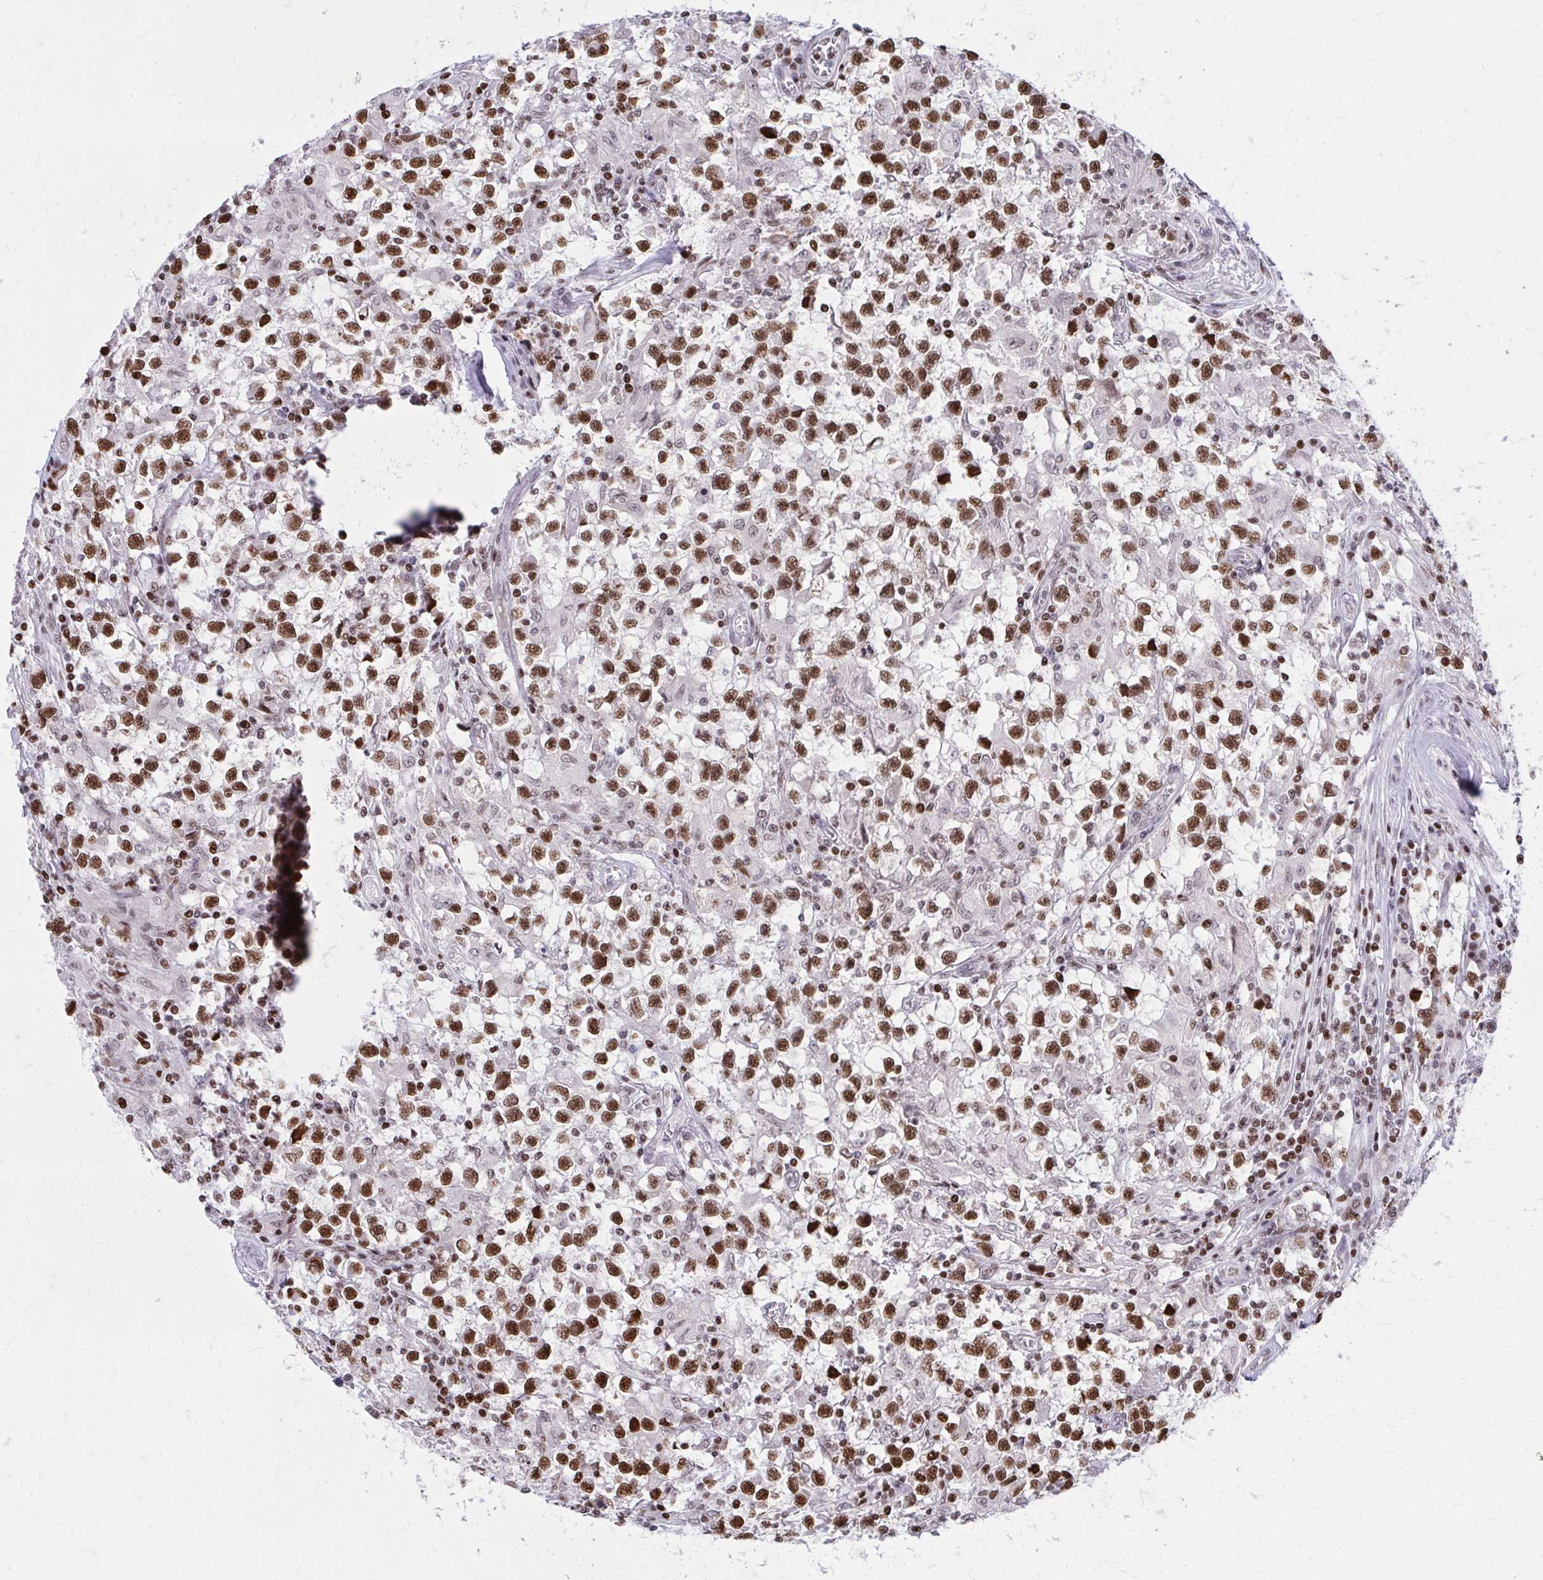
{"staining": {"intensity": "strong", "quantity": ">75%", "location": "nuclear"}, "tissue": "testis cancer", "cell_type": "Tumor cells", "image_type": "cancer", "snomed": [{"axis": "morphology", "description": "Seminoma, NOS"}, {"axis": "topography", "description": "Testis"}], "caption": "The histopathology image exhibits a brown stain indicating the presence of a protein in the nuclear of tumor cells in testis cancer (seminoma). The staining was performed using DAB, with brown indicating positive protein expression. Nuclei are stained blue with hematoxylin.", "gene": "C14orf39", "patient": {"sex": "male", "age": 31}}